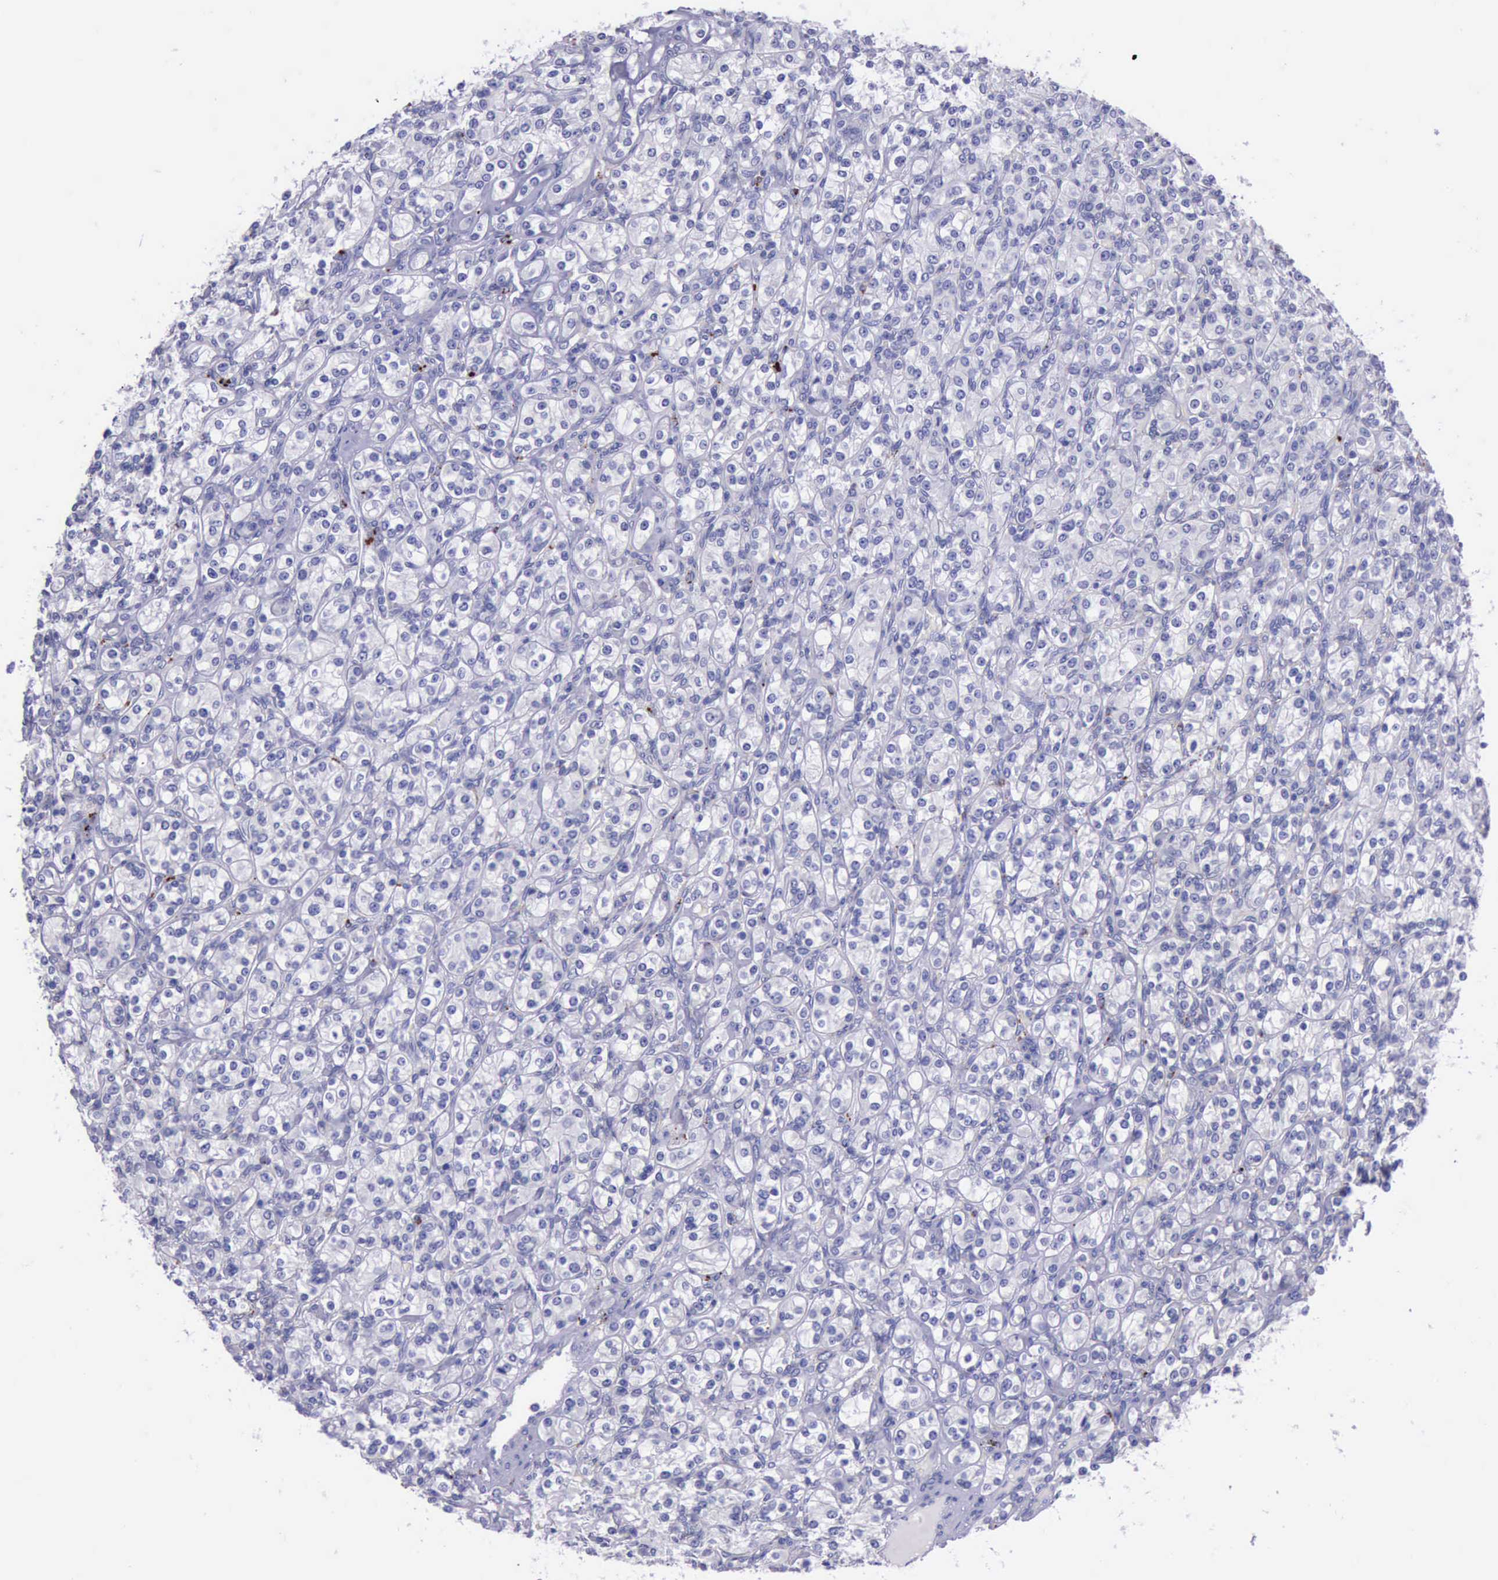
{"staining": {"intensity": "negative", "quantity": "none", "location": "none"}, "tissue": "renal cancer", "cell_type": "Tumor cells", "image_type": "cancer", "snomed": [{"axis": "morphology", "description": "Adenocarcinoma, NOS"}, {"axis": "topography", "description": "Kidney"}], "caption": "Micrograph shows no protein positivity in tumor cells of renal cancer tissue.", "gene": "GLA", "patient": {"sex": "male", "age": 77}}